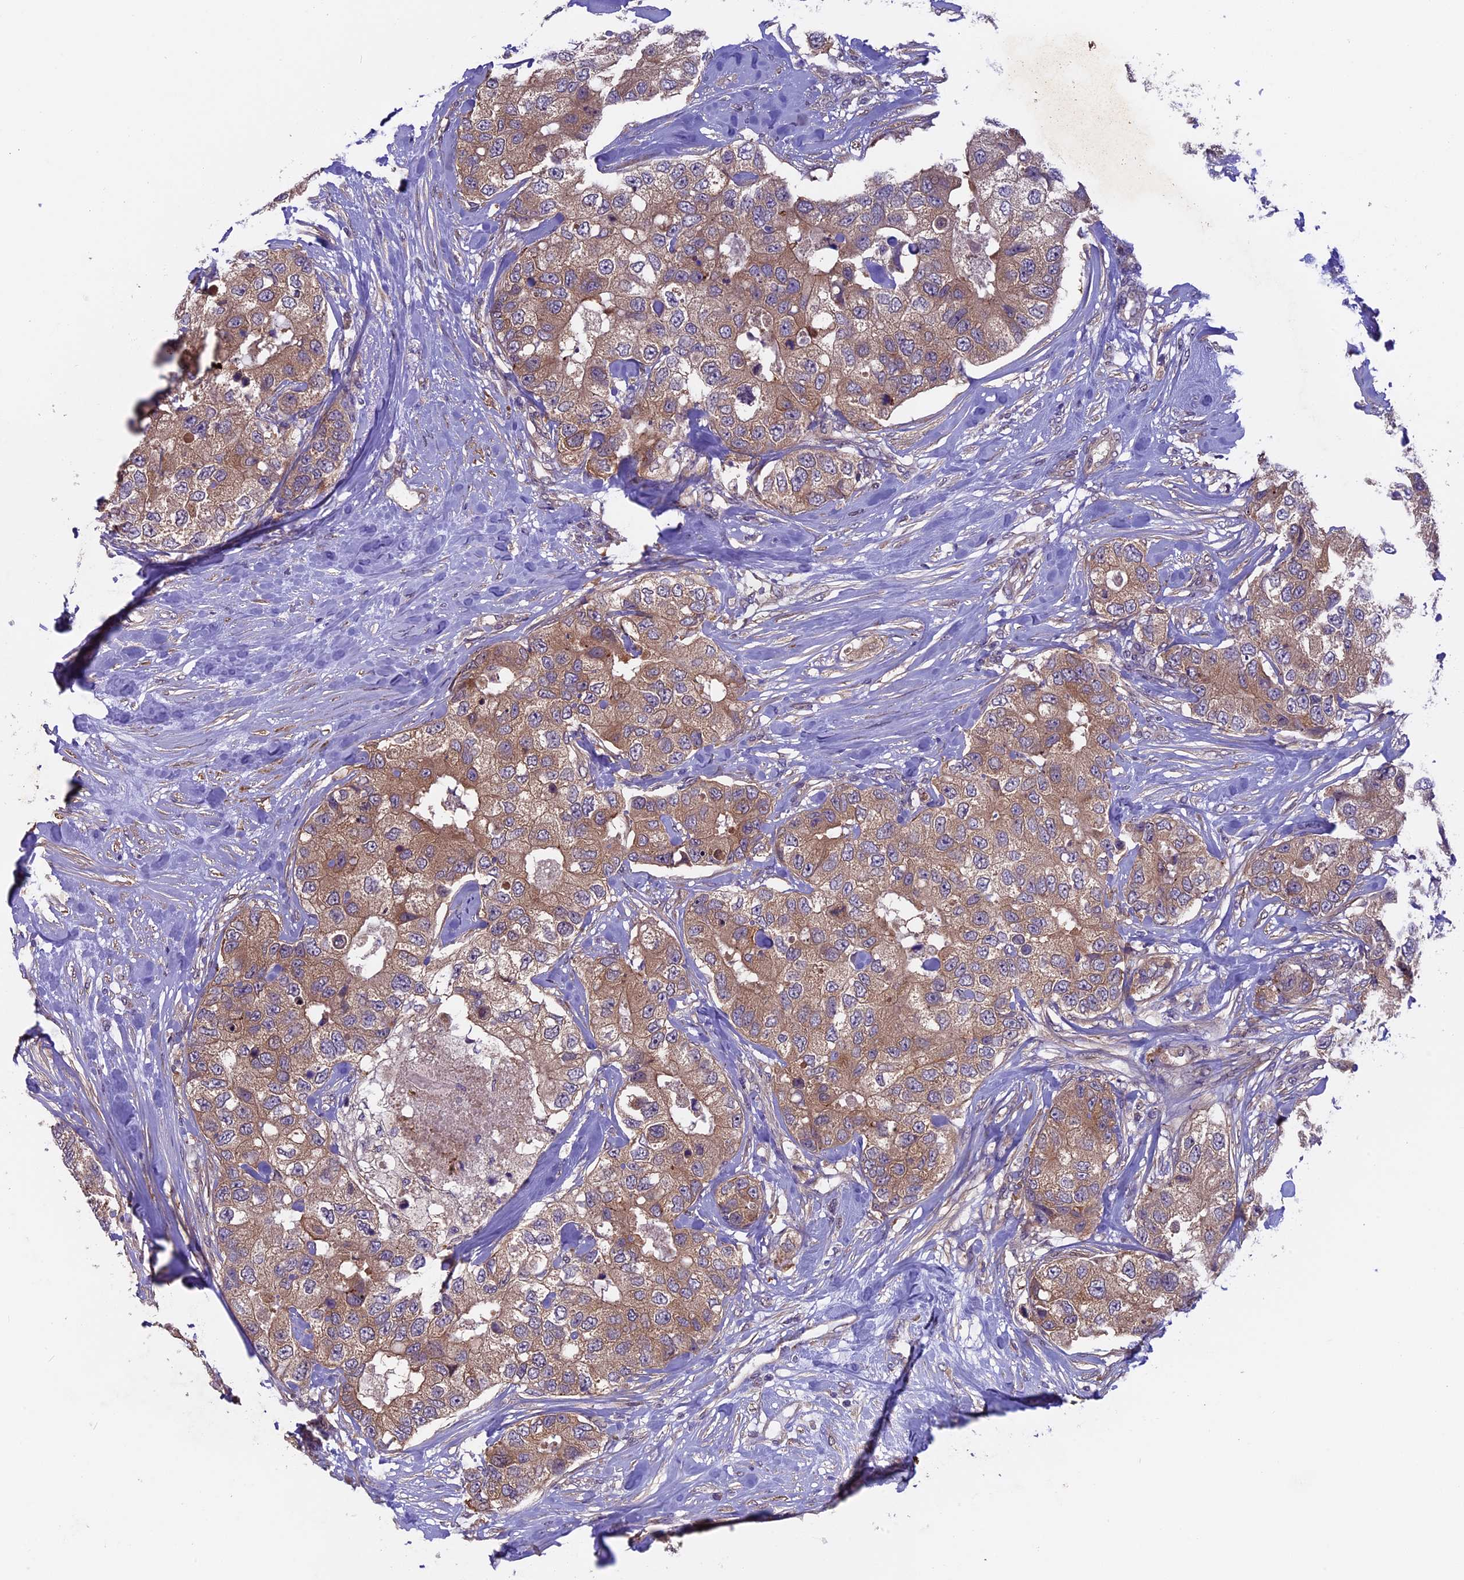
{"staining": {"intensity": "moderate", "quantity": ">75%", "location": "cytoplasmic/membranous"}, "tissue": "breast cancer", "cell_type": "Tumor cells", "image_type": "cancer", "snomed": [{"axis": "morphology", "description": "Duct carcinoma"}, {"axis": "topography", "description": "Breast"}], "caption": "Invasive ductal carcinoma (breast) stained with a brown dye demonstrates moderate cytoplasmic/membranous positive staining in approximately >75% of tumor cells.", "gene": "CCDC9B", "patient": {"sex": "female", "age": 62}}